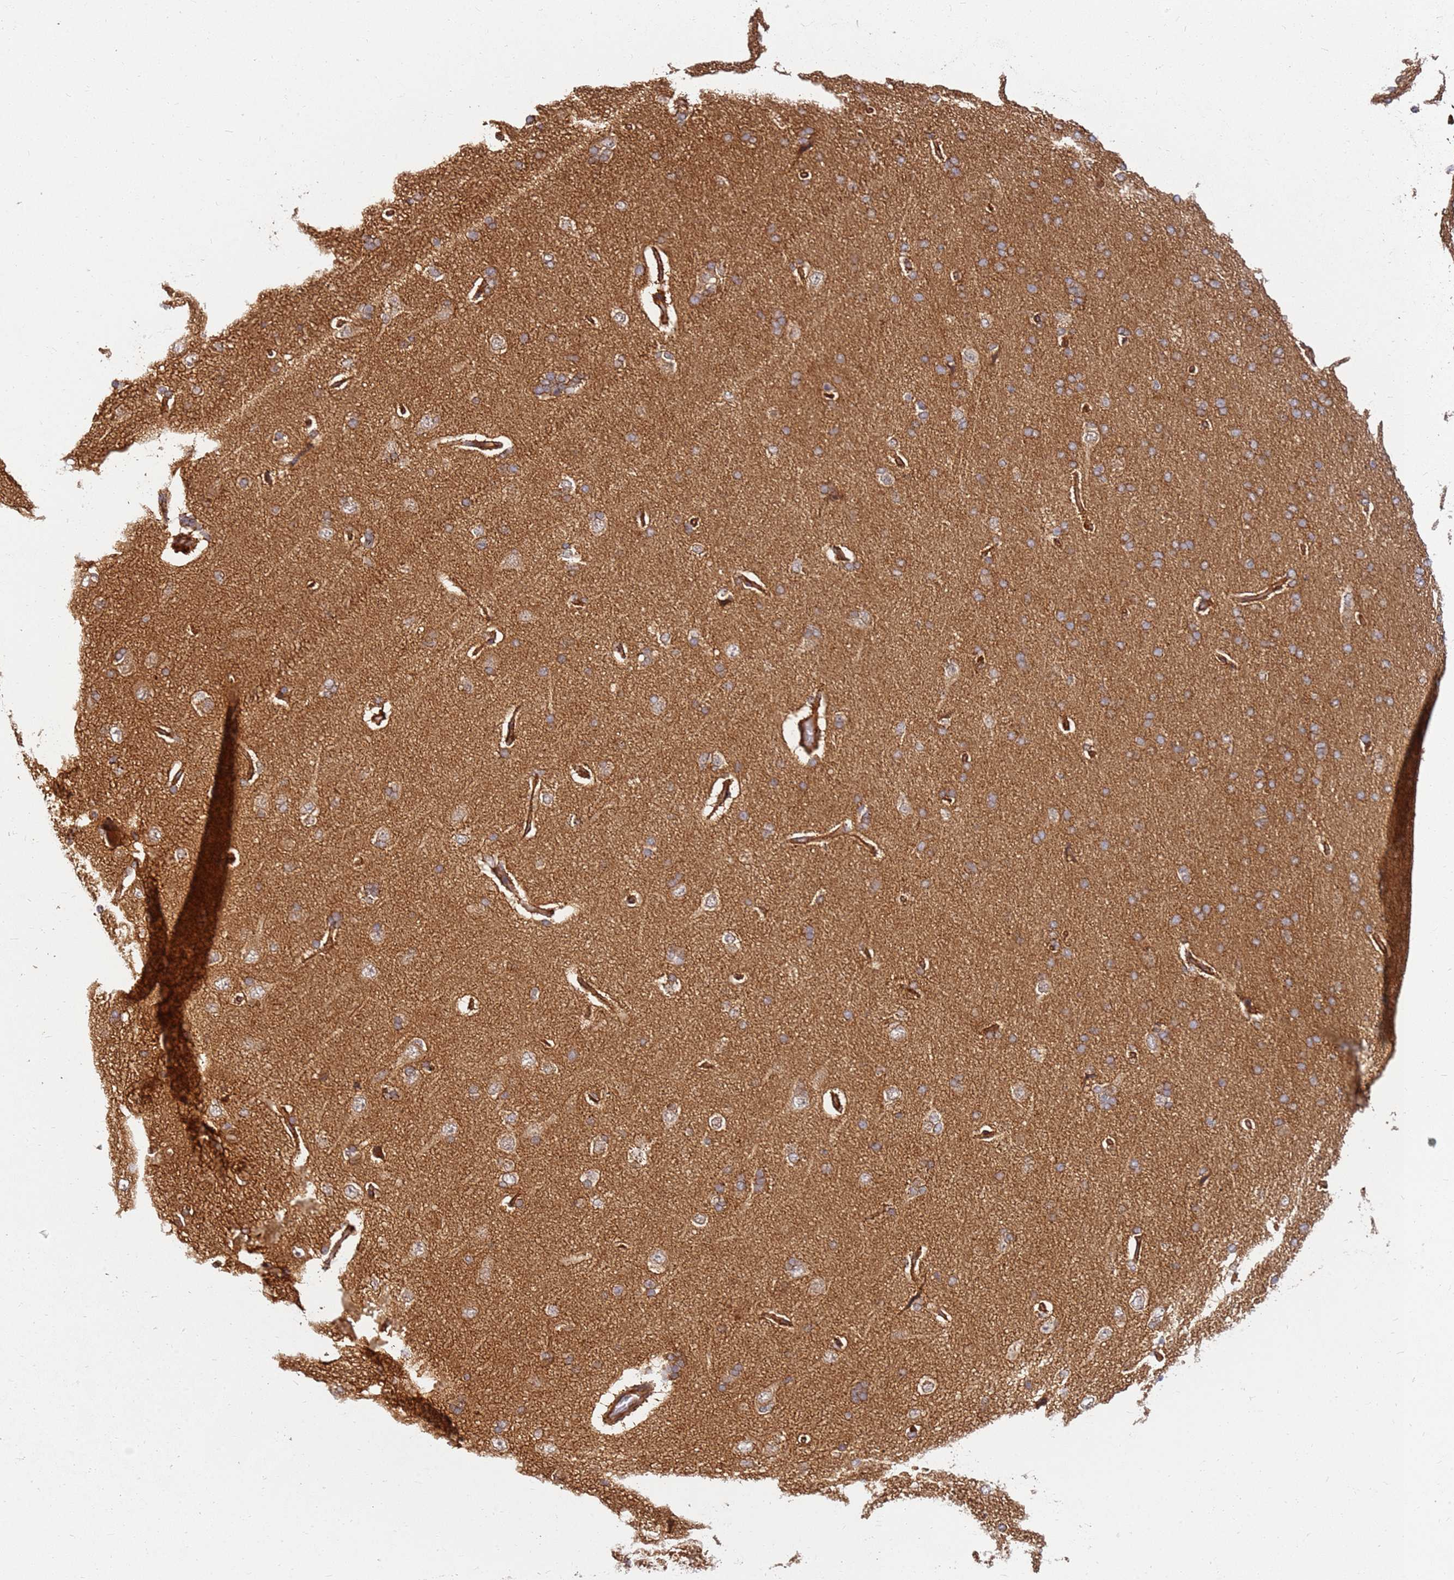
{"staining": {"intensity": "strong", "quantity": ">75%", "location": "cytoplasmic/membranous"}, "tissue": "cerebral cortex", "cell_type": "Endothelial cells", "image_type": "normal", "snomed": [{"axis": "morphology", "description": "Normal tissue, NOS"}, {"axis": "topography", "description": "Cerebral cortex"}], "caption": "Human cerebral cortex stained with a protein marker demonstrates strong staining in endothelial cells.", "gene": "DVL3", "patient": {"sex": "male", "age": 62}}